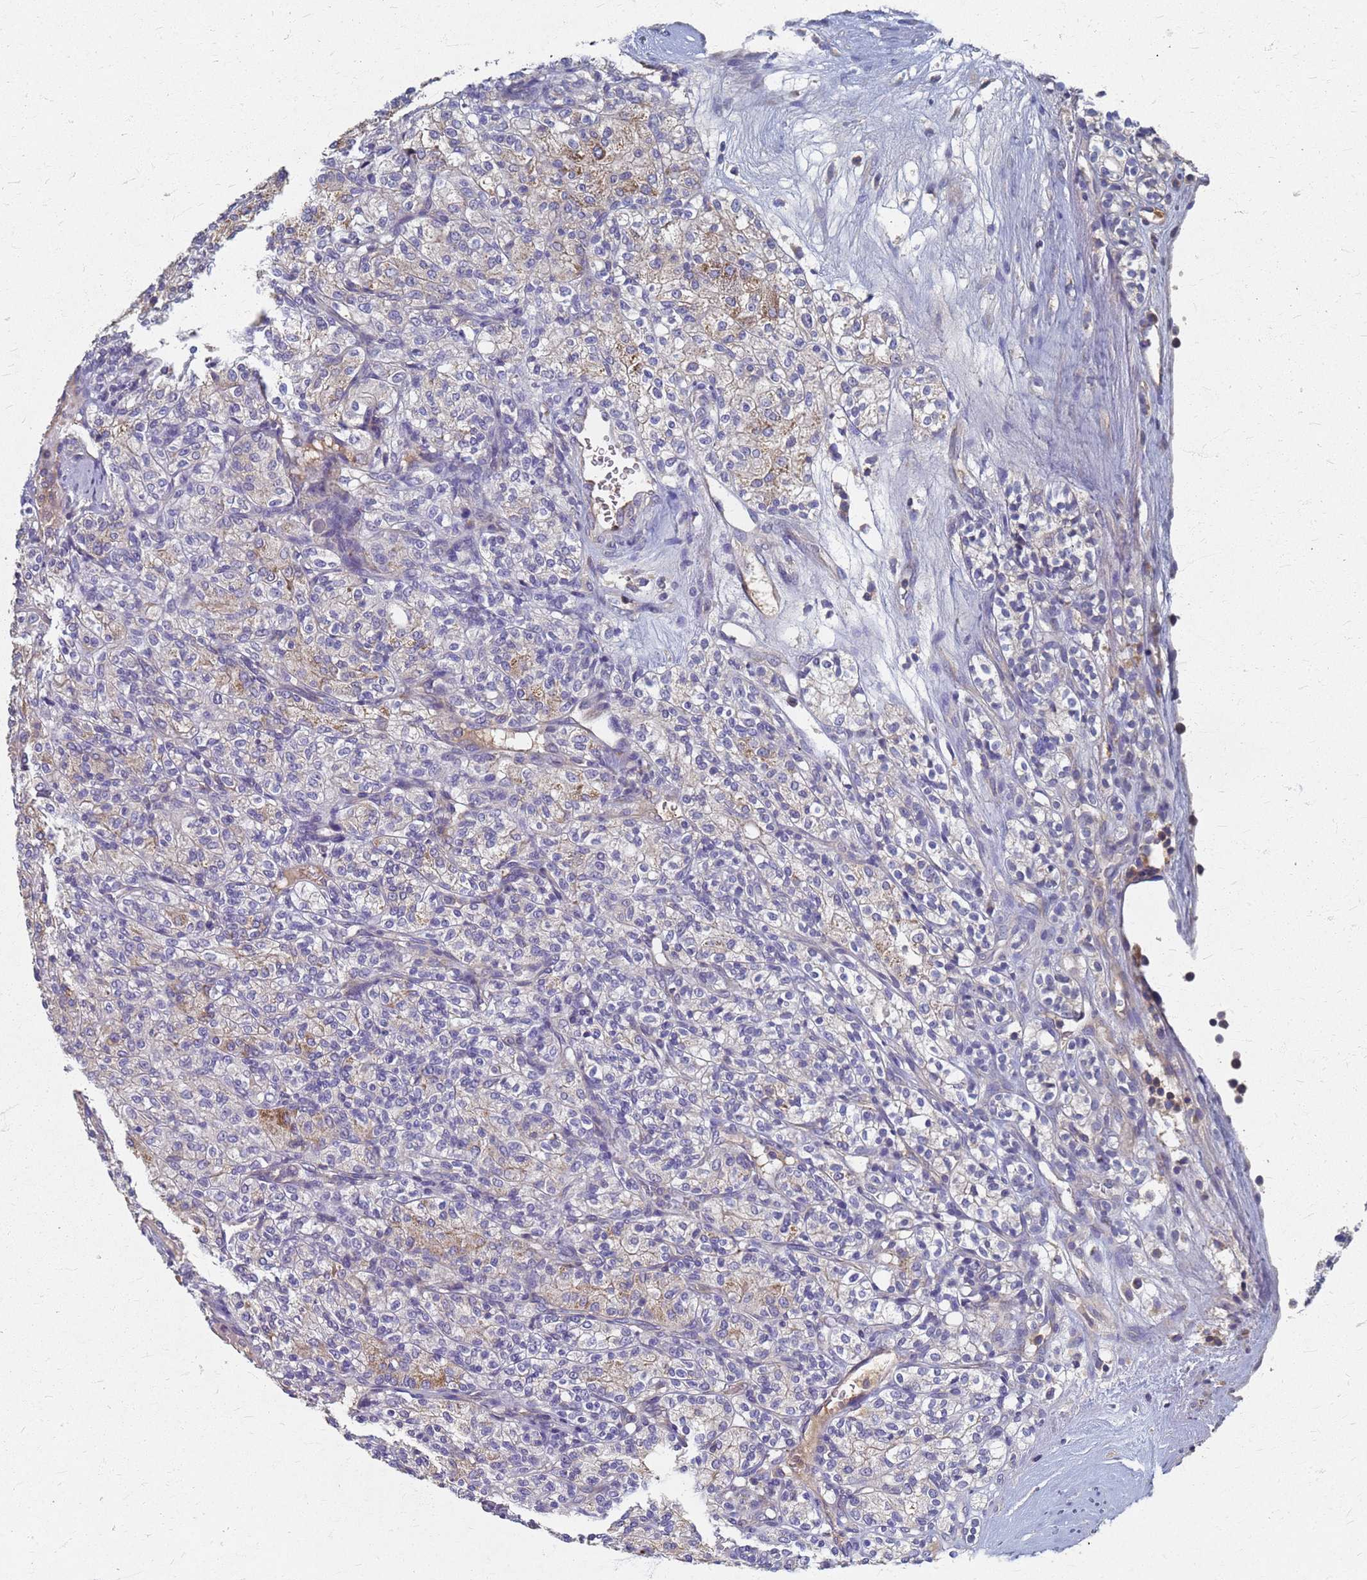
{"staining": {"intensity": "weak", "quantity": "<25%", "location": "cytoplasmic/membranous"}, "tissue": "renal cancer", "cell_type": "Tumor cells", "image_type": "cancer", "snomed": [{"axis": "morphology", "description": "Adenocarcinoma, NOS"}, {"axis": "topography", "description": "Kidney"}], "caption": "Renal cancer was stained to show a protein in brown. There is no significant expression in tumor cells.", "gene": "KRCC1", "patient": {"sex": "male", "age": 77}}